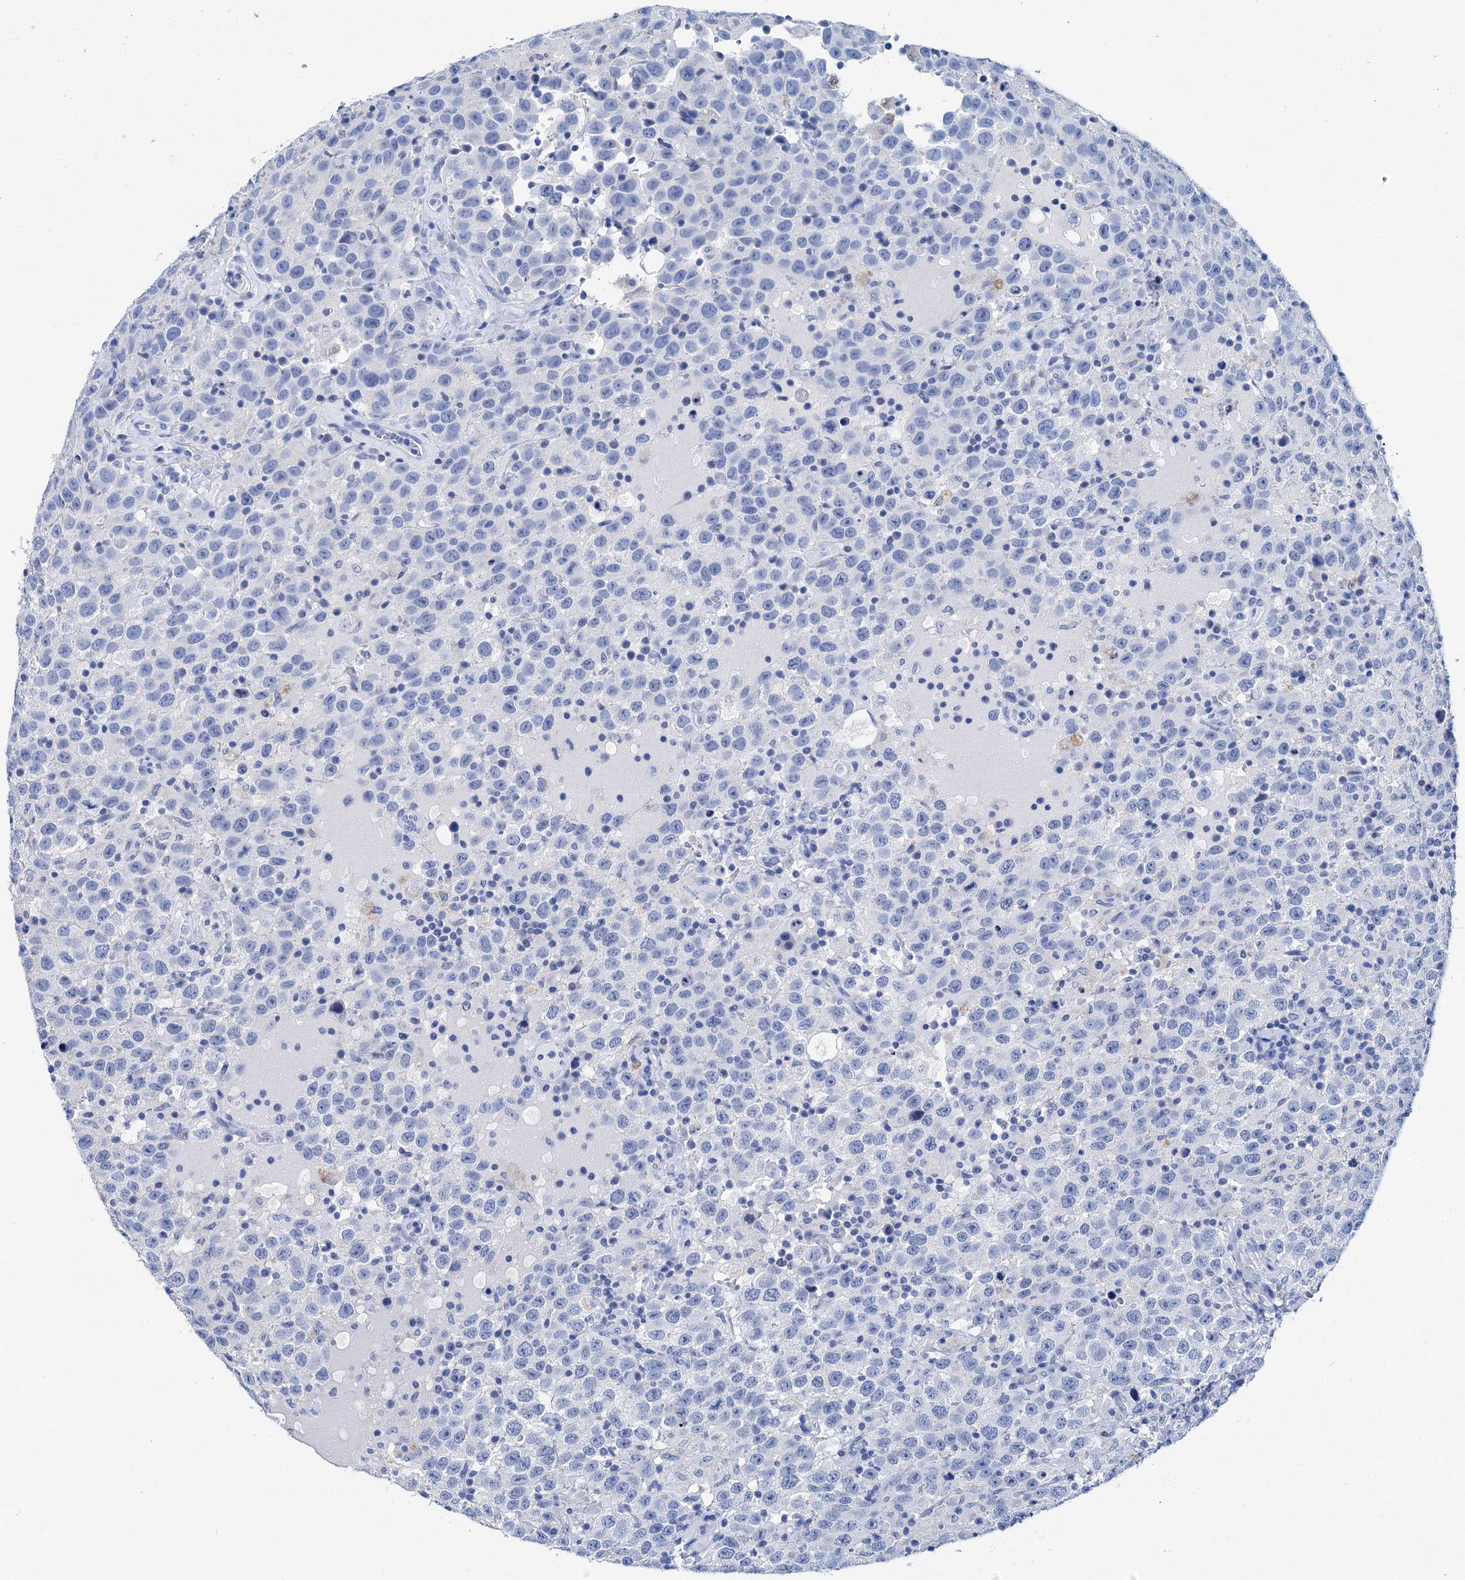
{"staining": {"intensity": "negative", "quantity": "none", "location": "none"}, "tissue": "testis cancer", "cell_type": "Tumor cells", "image_type": "cancer", "snomed": [{"axis": "morphology", "description": "Seminoma, NOS"}, {"axis": "topography", "description": "Testis"}], "caption": "Protein analysis of testis seminoma exhibits no significant positivity in tumor cells. The staining is performed using DAB brown chromogen with nuclei counter-stained in using hematoxylin.", "gene": "BRINP1", "patient": {"sex": "male", "age": 41}}